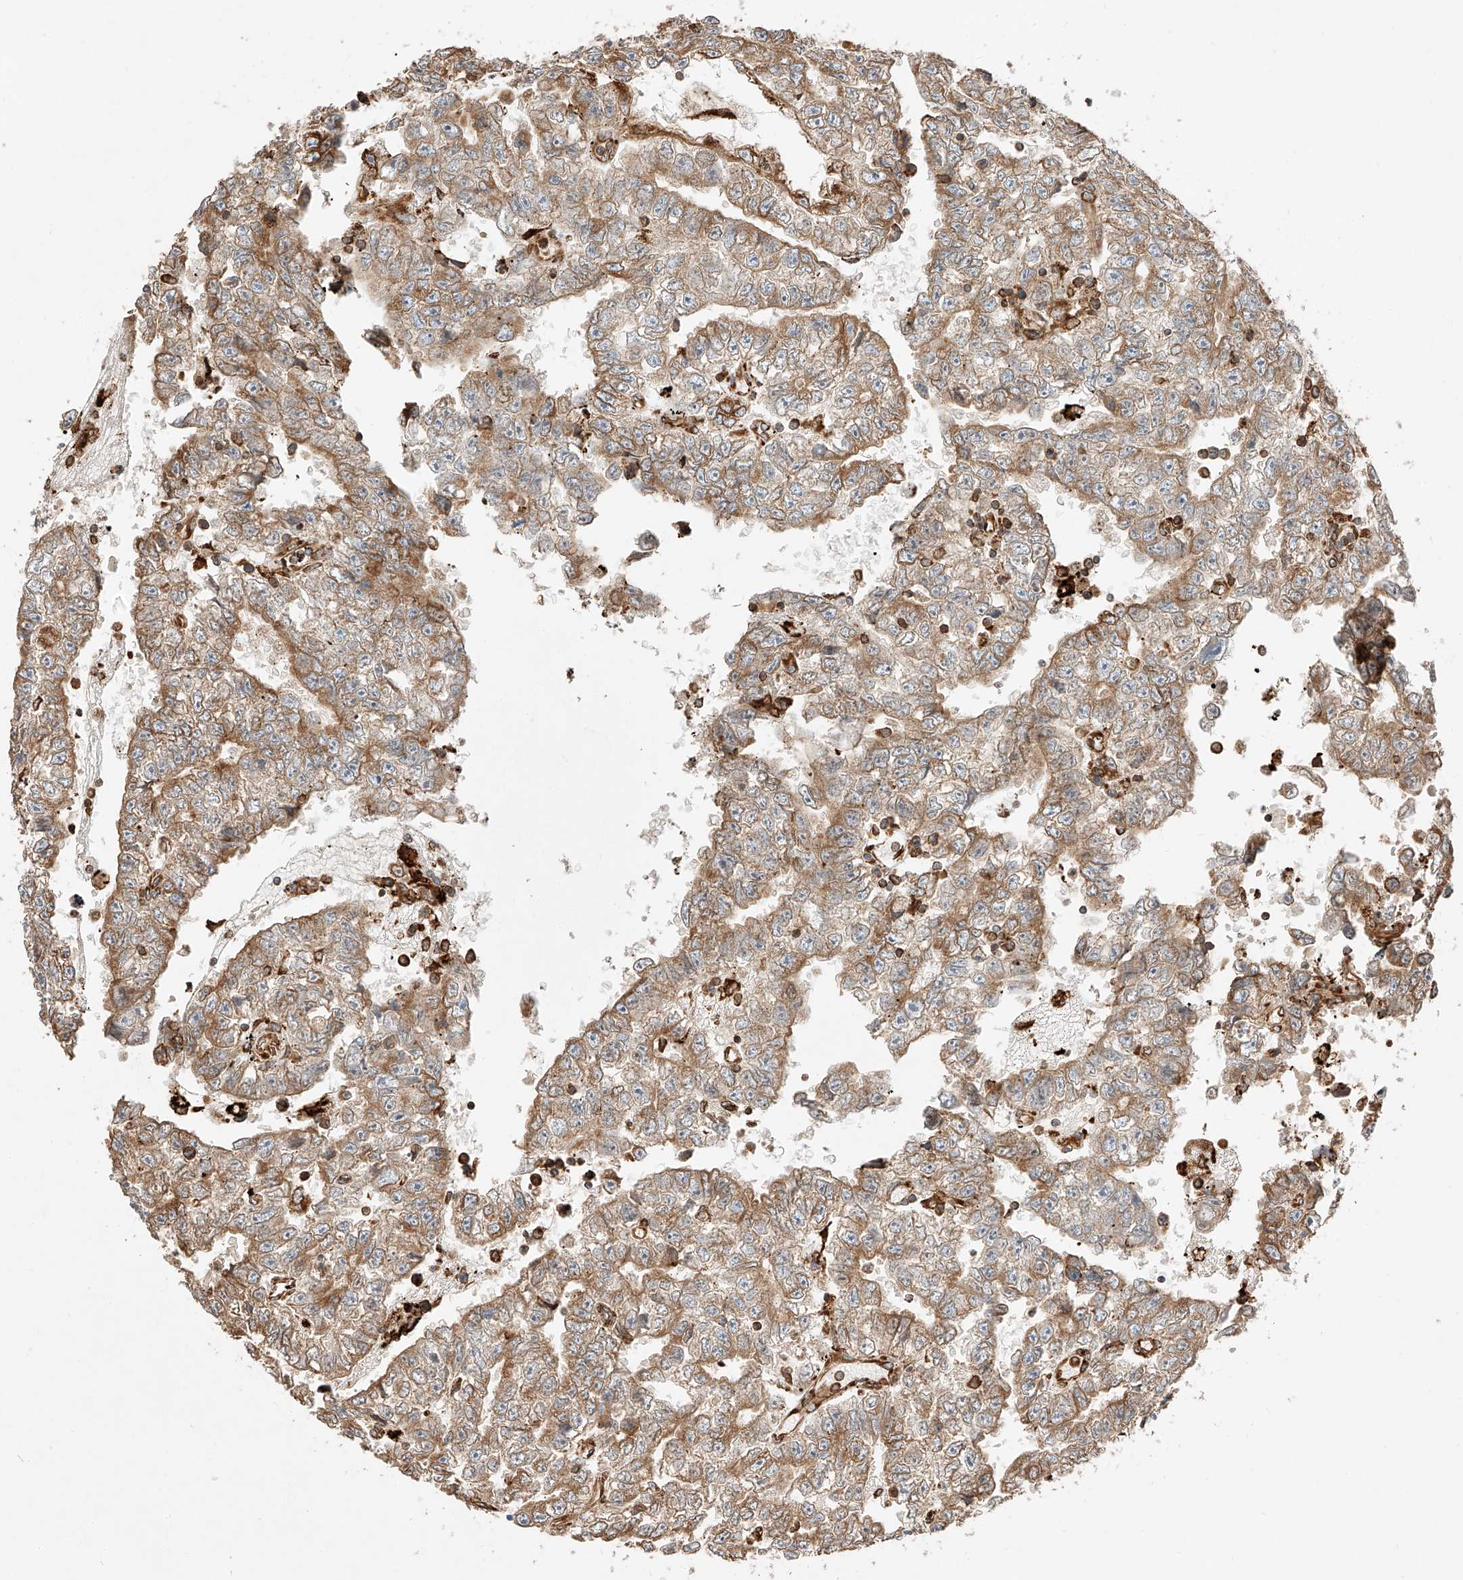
{"staining": {"intensity": "moderate", "quantity": ">75%", "location": "cytoplasmic/membranous"}, "tissue": "testis cancer", "cell_type": "Tumor cells", "image_type": "cancer", "snomed": [{"axis": "morphology", "description": "Carcinoma, Embryonal, NOS"}, {"axis": "topography", "description": "Testis"}], "caption": "Immunohistochemical staining of human testis cancer (embryonal carcinoma) displays medium levels of moderate cytoplasmic/membranous protein positivity in approximately >75% of tumor cells.", "gene": "ZNF84", "patient": {"sex": "male", "age": 25}}